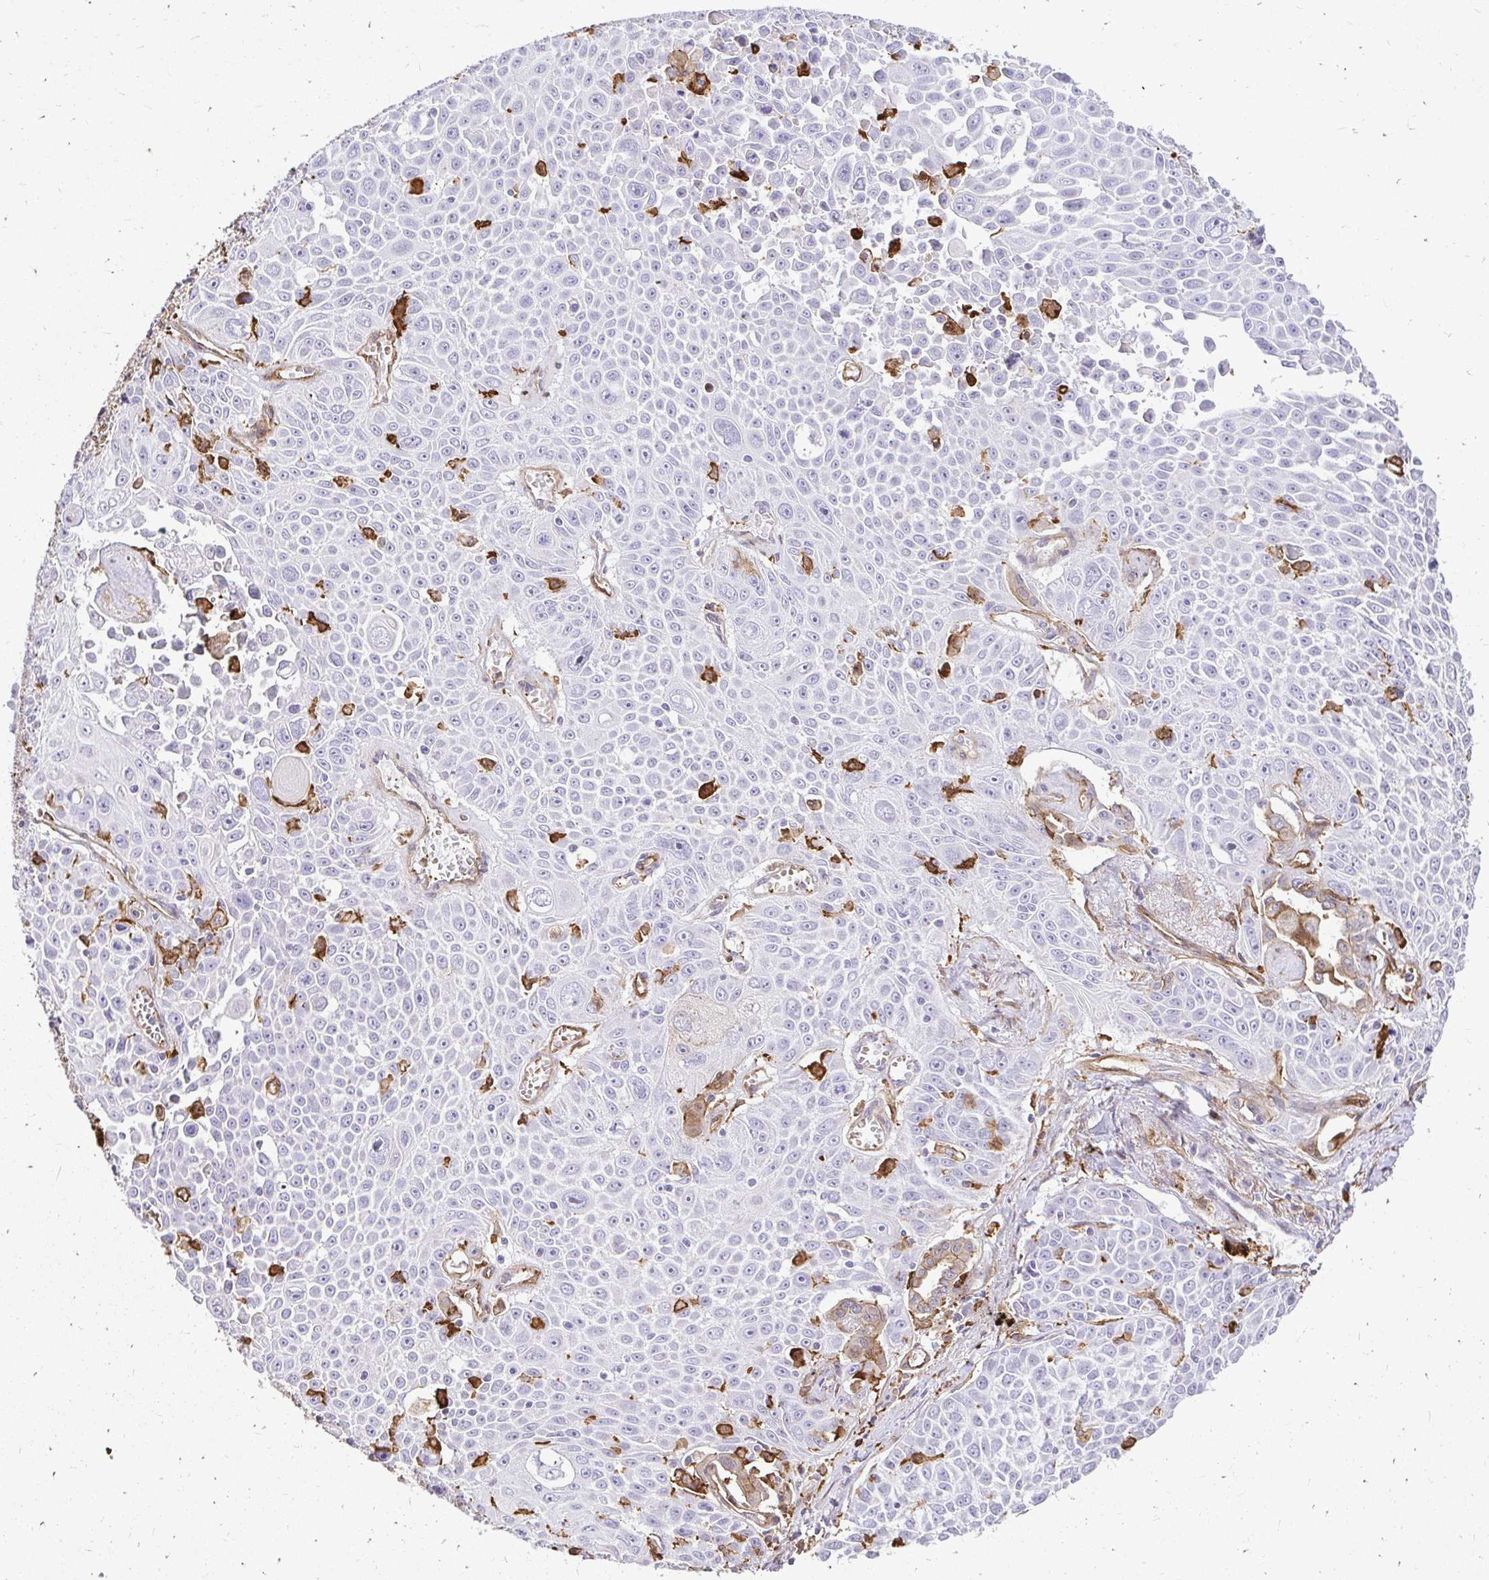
{"staining": {"intensity": "negative", "quantity": "none", "location": "none"}, "tissue": "lung cancer", "cell_type": "Tumor cells", "image_type": "cancer", "snomed": [{"axis": "morphology", "description": "Squamous cell carcinoma, NOS"}, {"axis": "morphology", "description": "Squamous cell carcinoma, metastatic, NOS"}, {"axis": "topography", "description": "Lymph node"}, {"axis": "topography", "description": "Lung"}], "caption": "The immunohistochemistry image has no significant positivity in tumor cells of metastatic squamous cell carcinoma (lung) tissue.", "gene": "GSN", "patient": {"sex": "female", "age": 62}}